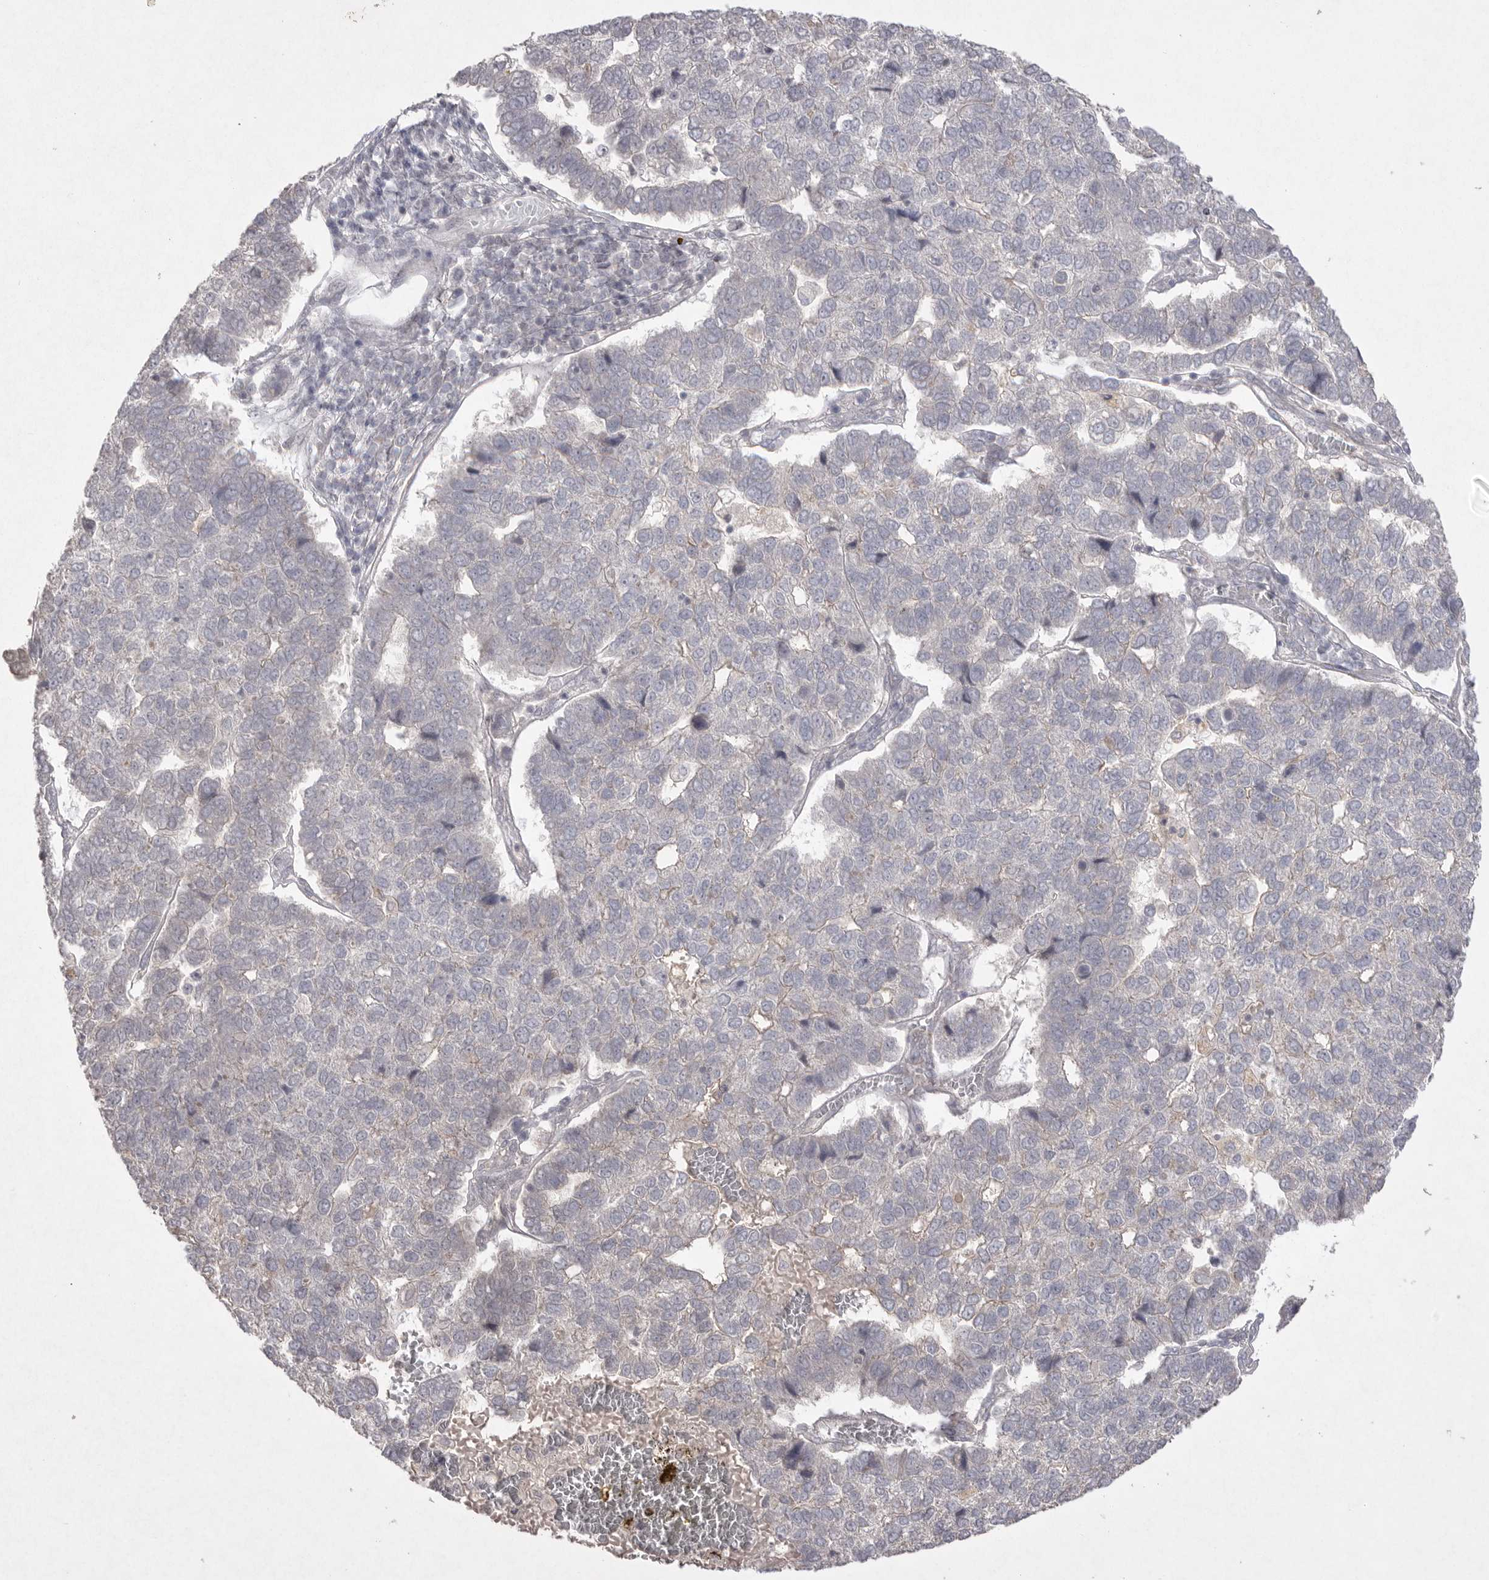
{"staining": {"intensity": "negative", "quantity": "none", "location": "none"}, "tissue": "pancreatic cancer", "cell_type": "Tumor cells", "image_type": "cancer", "snomed": [{"axis": "morphology", "description": "Adenocarcinoma, NOS"}, {"axis": "topography", "description": "Pancreas"}], "caption": "DAB (3,3'-diaminobenzidine) immunohistochemical staining of human pancreatic cancer exhibits no significant expression in tumor cells.", "gene": "VANGL2", "patient": {"sex": "female", "age": 61}}